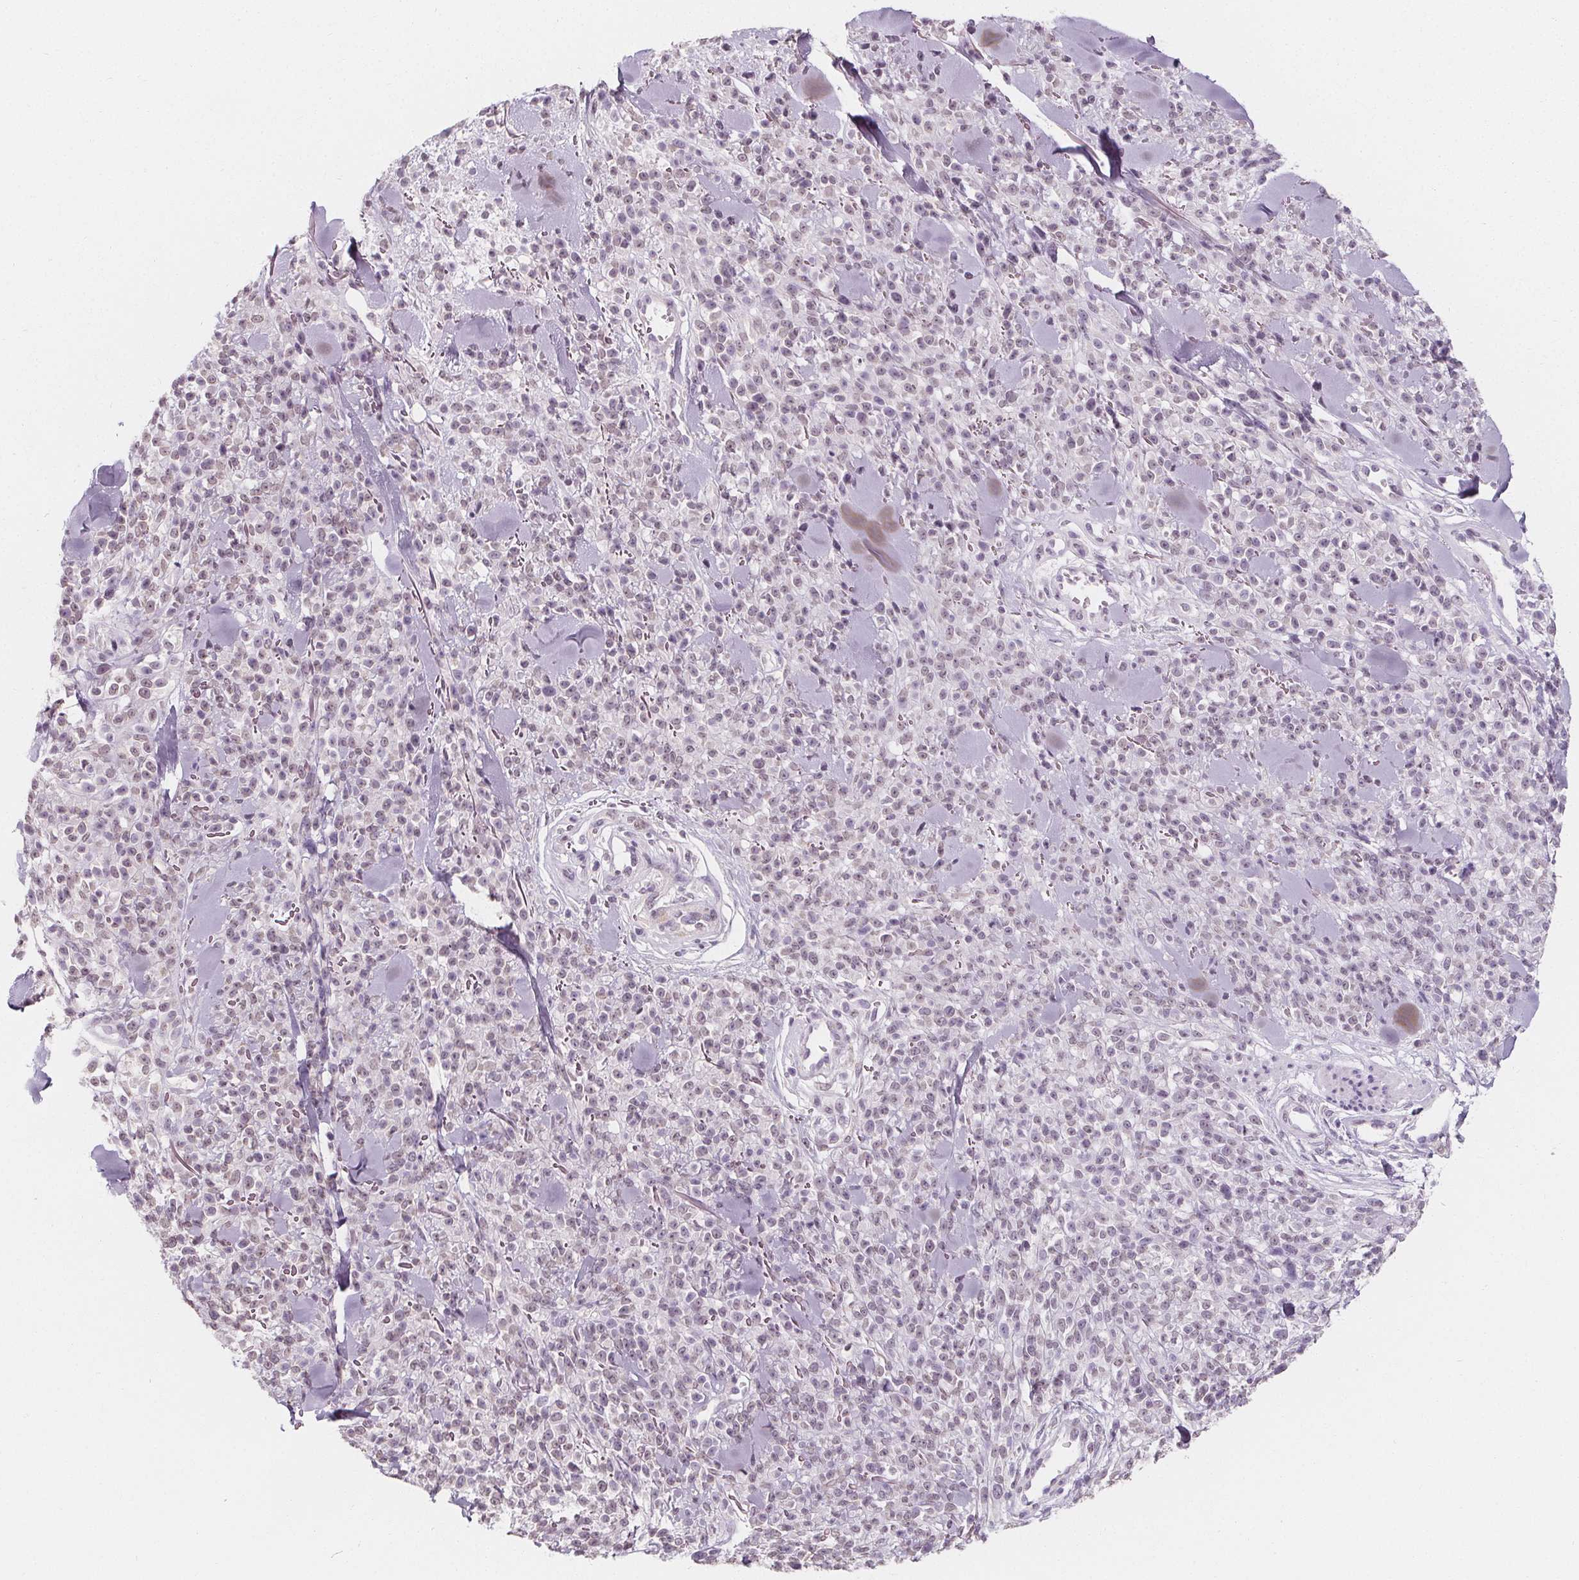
{"staining": {"intensity": "weak", "quantity": "<25%", "location": "nuclear"}, "tissue": "melanoma", "cell_type": "Tumor cells", "image_type": "cancer", "snomed": [{"axis": "morphology", "description": "Malignant melanoma, NOS"}, {"axis": "topography", "description": "Skin"}, {"axis": "topography", "description": "Skin of trunk"}], "caption": "Image shows no significant protein positivity in tumor cells of malignant melanoma.", "gene": "DBX2", "patient": {"sex": "male", "age": 74}}